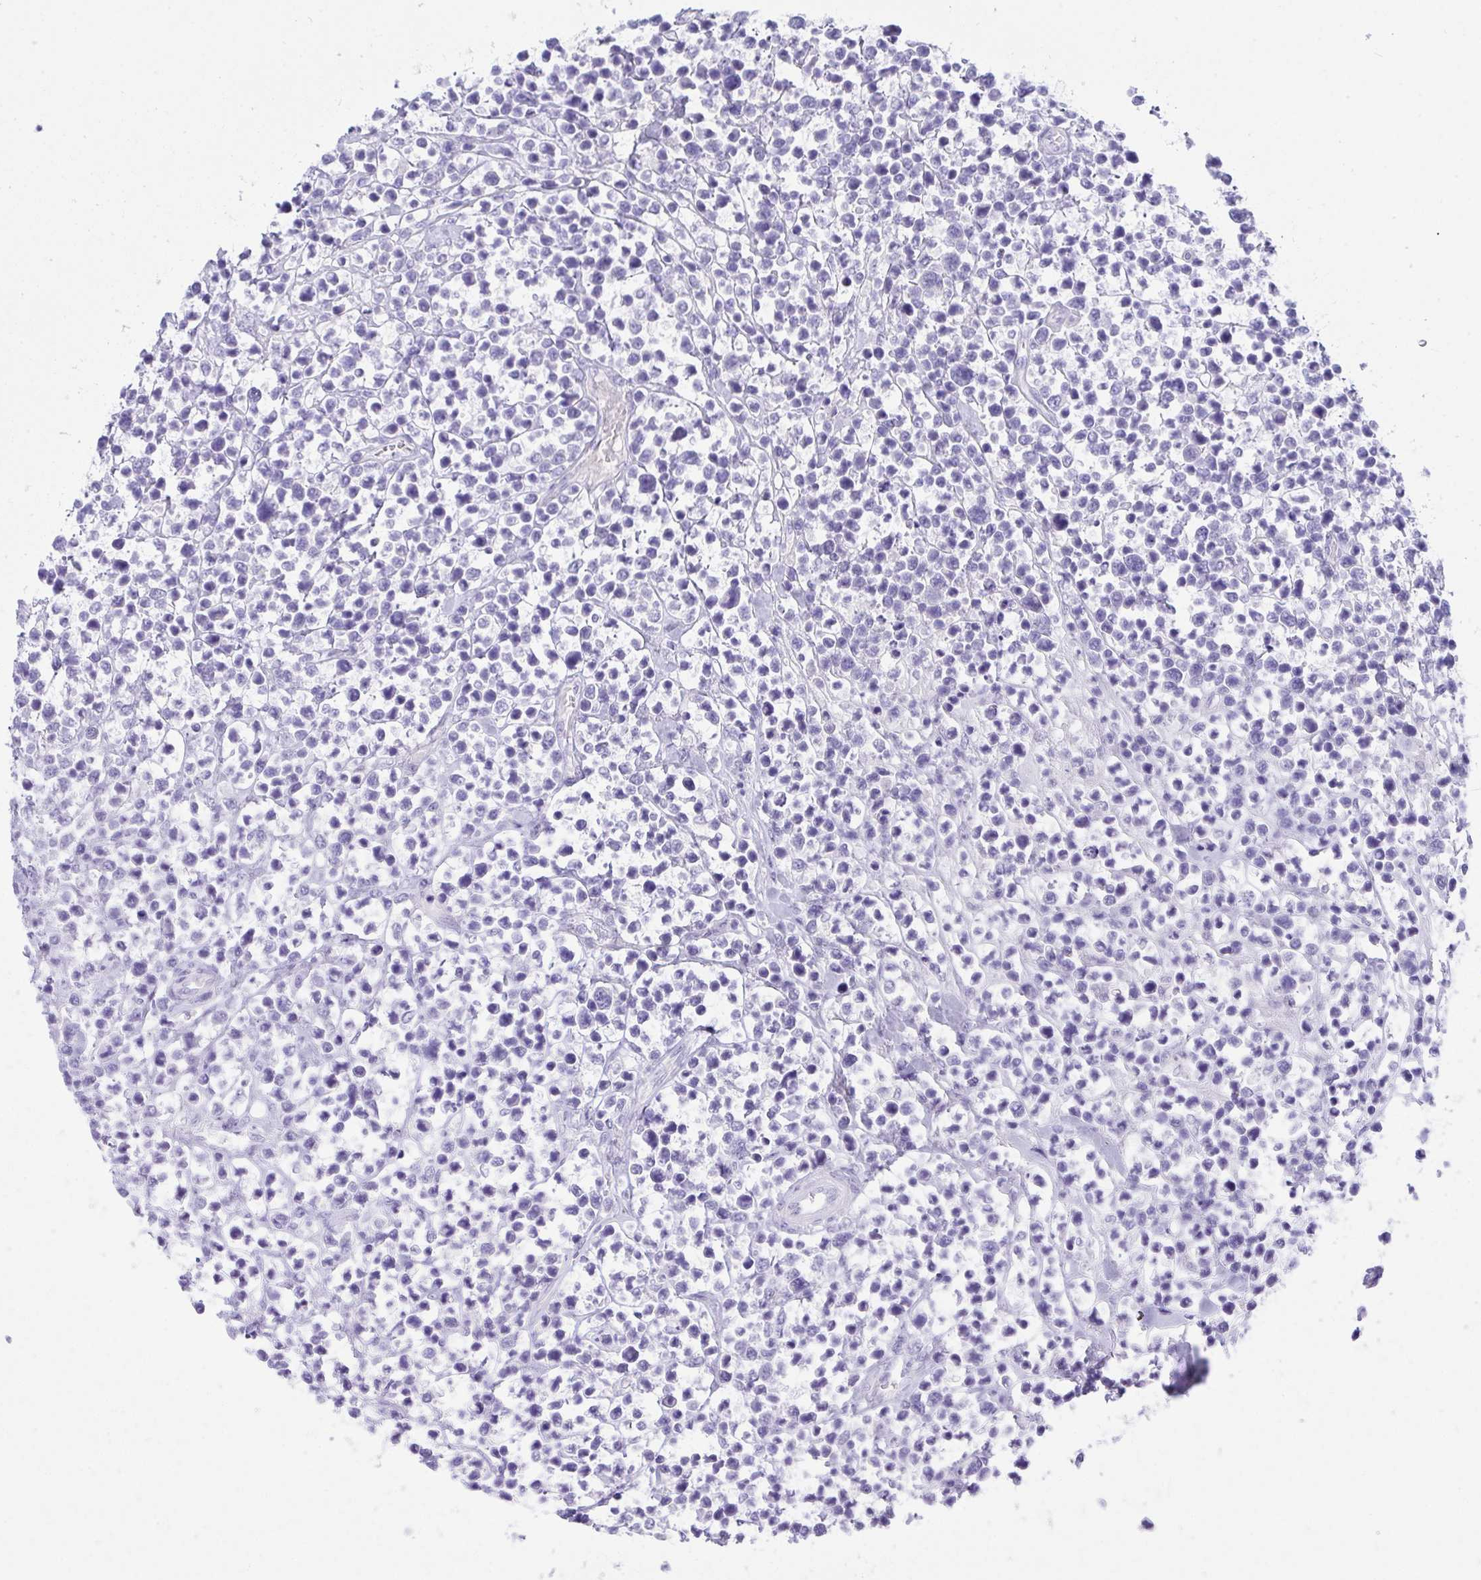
{"staining": {"intensity": "negative", "quantity": "none", "location": "none"}, "tissue": "lymphoma", "cell_type": "Tumor cells", "image_type": "cancer", "snomed": [{"axis": "morphology", "description": "Malignant lymphoma, non-Hodgkin's type, High grade"}, {"axis": "topography", "description": "Soft tissue"}], "caption": "Malignant lymphoma, non-Hodgkin's type (high-grade) was stained to show a protein in brown. There is no significant expression in tumor cells. (Brightfield microscopy of DAB (3,3'-diaminobenzidine) immunohistochemistry (IHC) at high magnification).", "gene": "GLB1L2", "patient": {"sex": "female", "age": 56}}